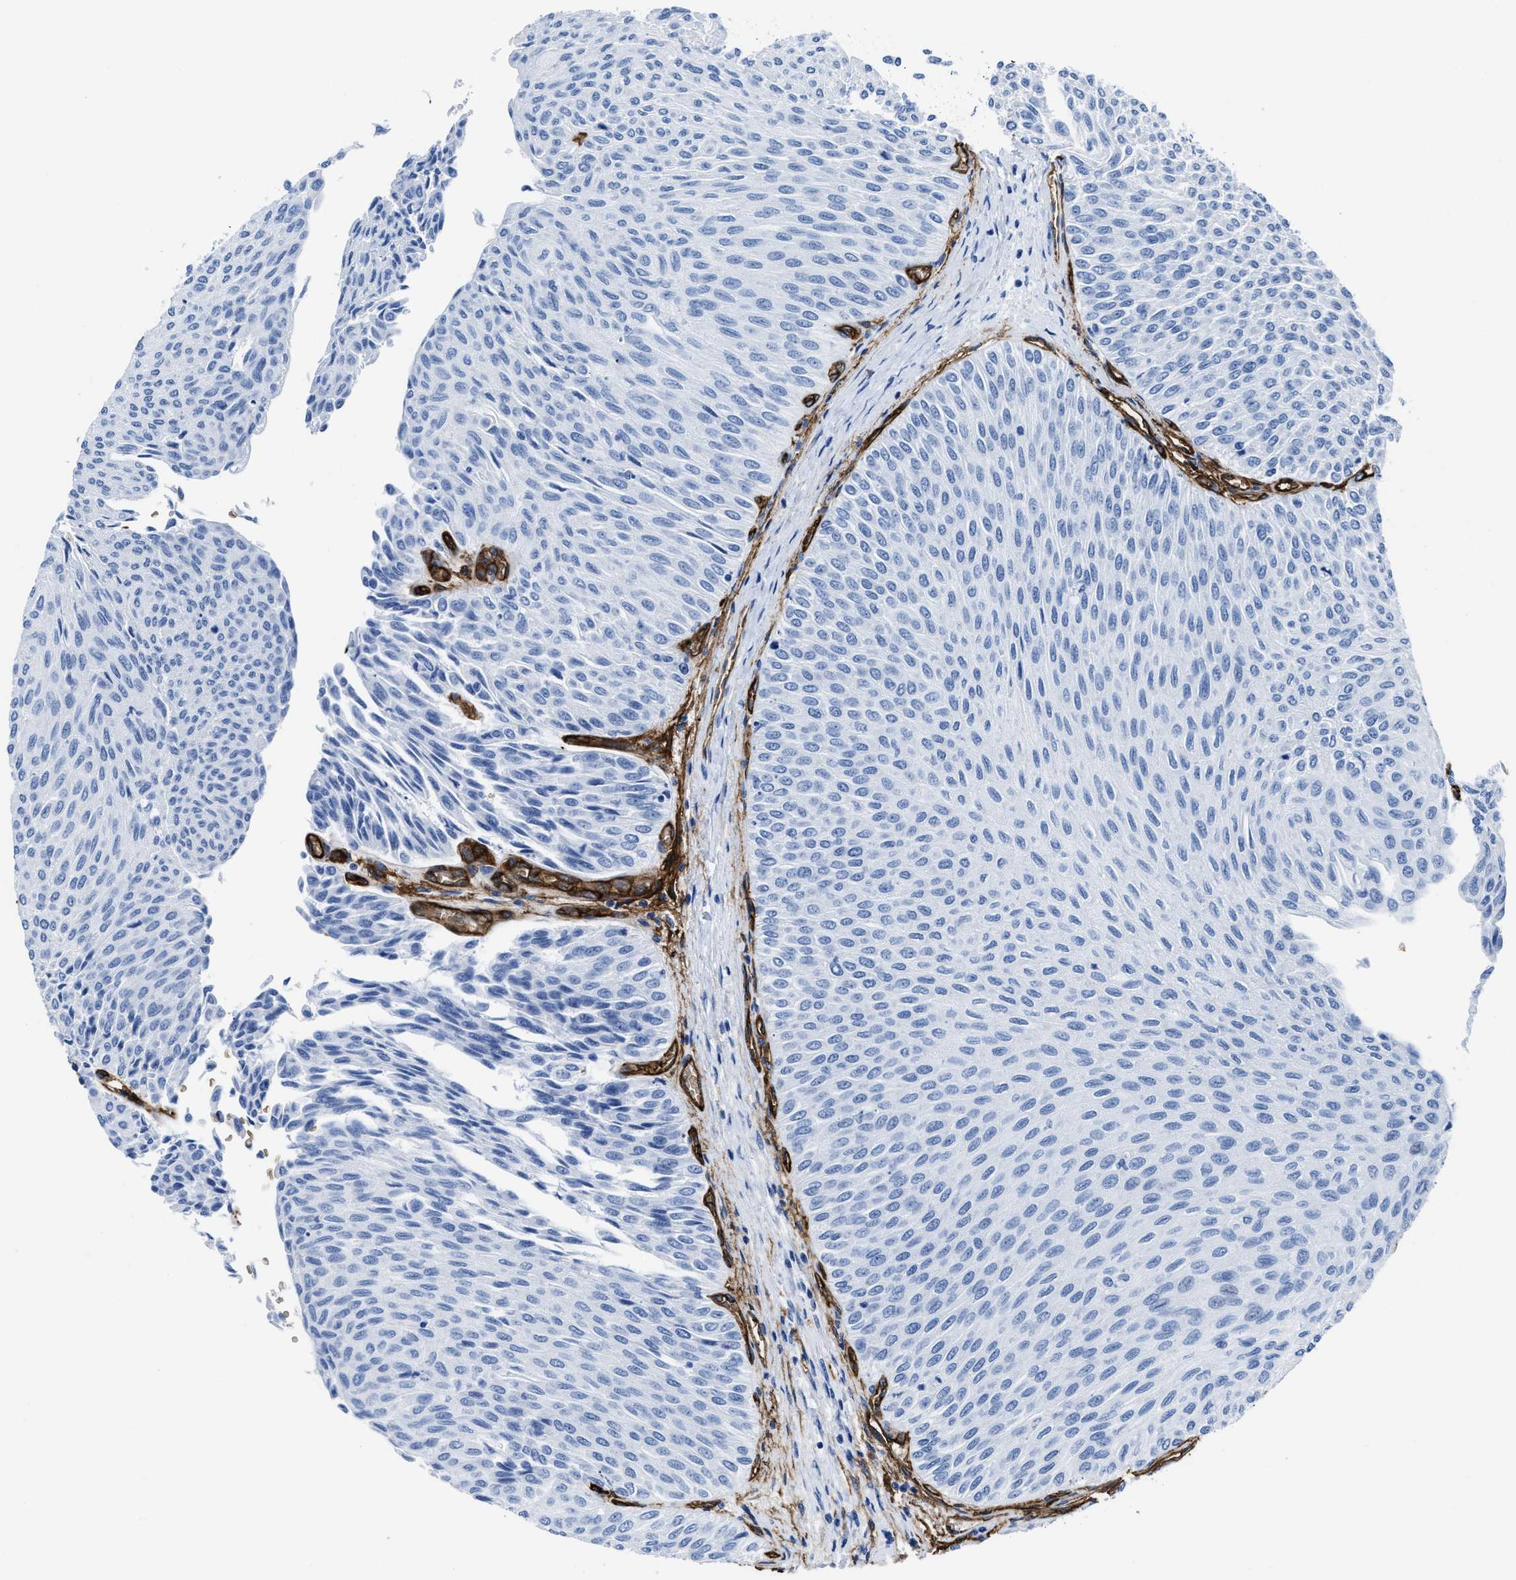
{"staining": {"intensity": "negative", "quantity": "none", "location": "none"}, "tissue": "urothelial cancer", "cell_type": "Tumor cells", "image_type": "cancer", "snomed": [{"axis": "morphology", "description": "Urothelial carcinoma, Low grade"}, {"axis": "topography", "description": "Urinary bladder"}], "caption": "This is an immunohistochemistry histopathology image of human urothelial carcinoma (low-grade). There is no positivity in tumor cells.", "gene": "AQP1", "patient": {"sex": "male", "age": 78}}